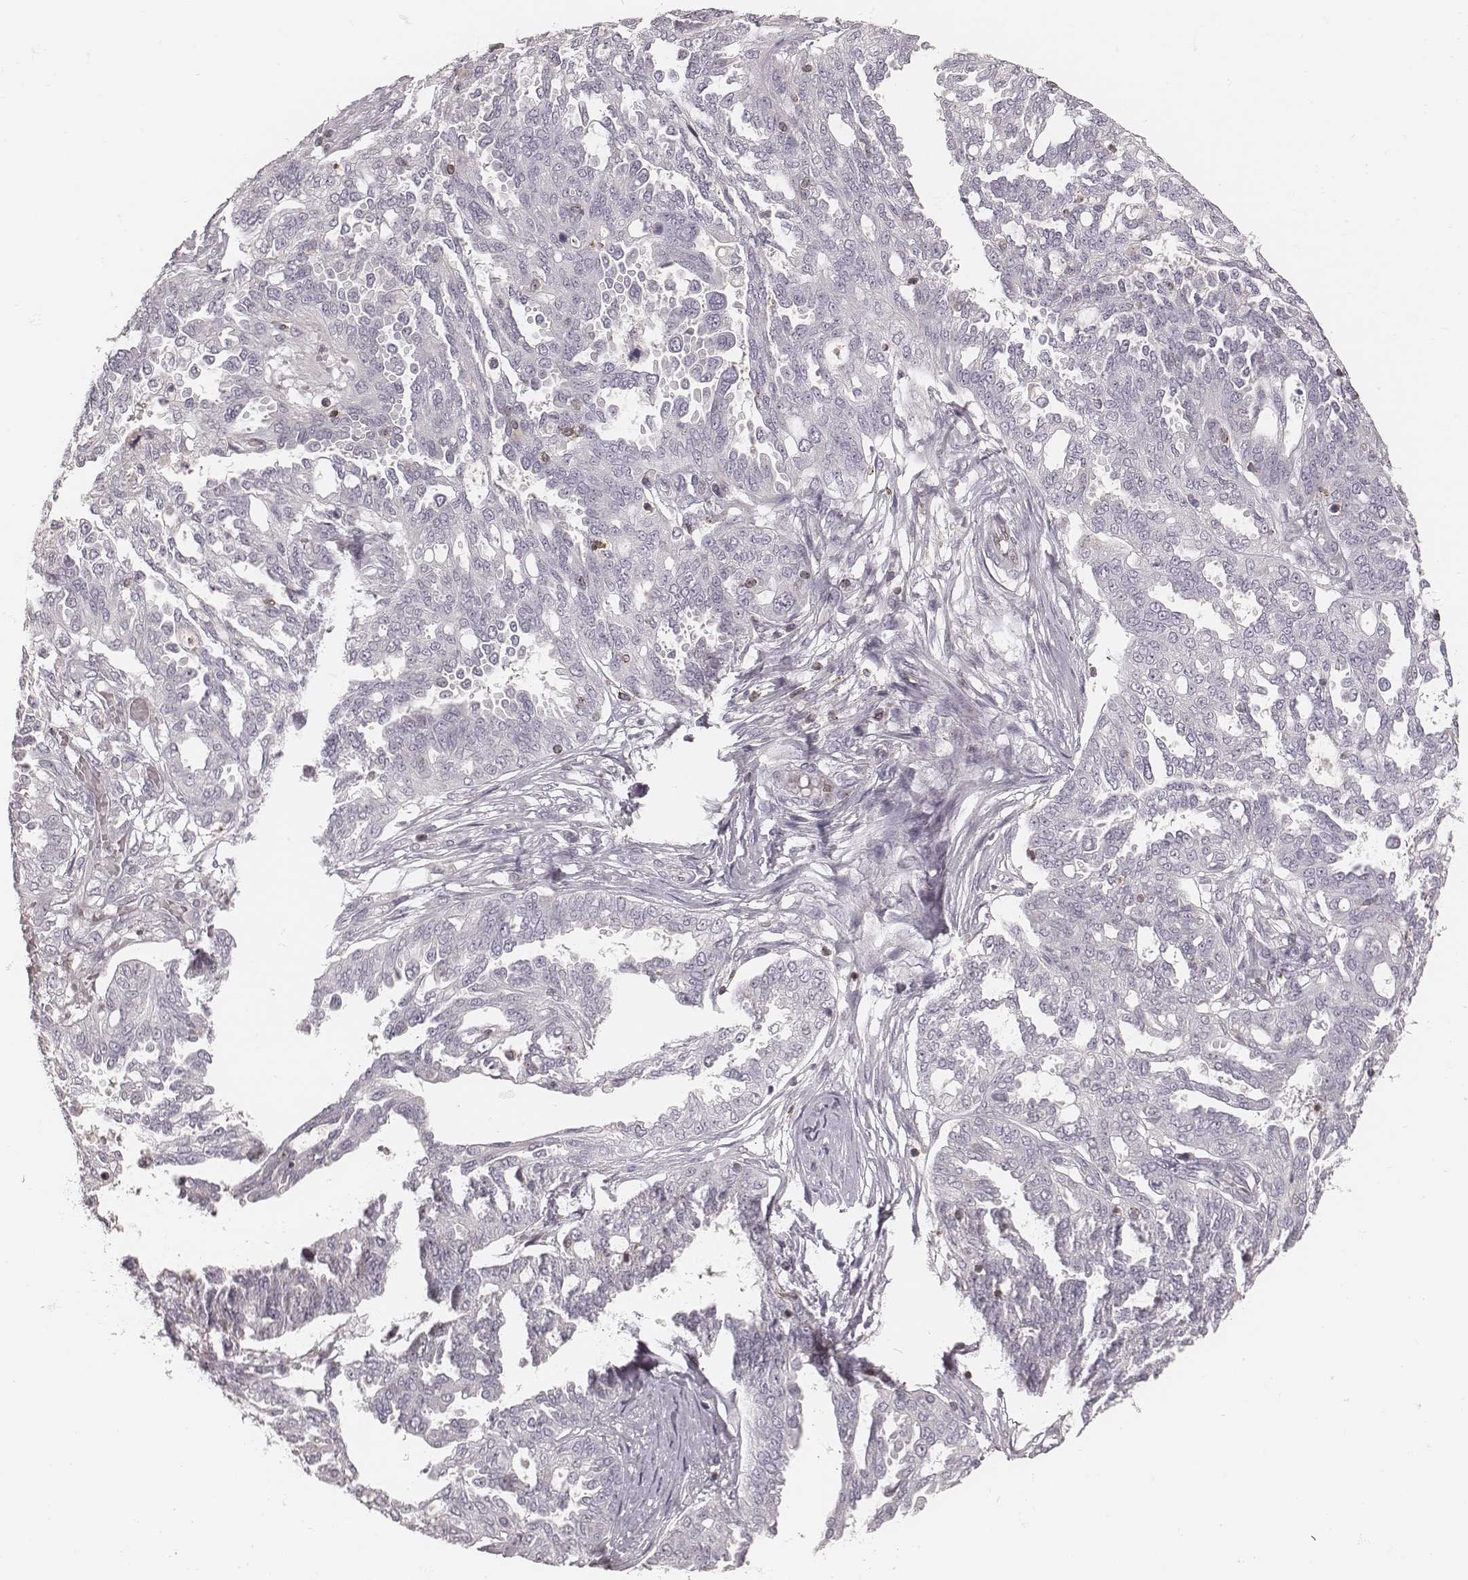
{"staining": {"intensity": "negative", "quantity": "none", "location": "none"}, "tissue": "ovarian cancer", "cell_type": "Tumor cells", "image_type": "cancer", "snomed": [{"axis": "morphology", "description": "Cystadenocarcinoma, serous, NOS"}, {"axis": "topography", "description": "Ovary"}], "caption": "Immunohistochemistry (IHC) of ovarian cancer (serous cystadenocarcinoma) demonstrates no positivity in tumor cells.", "gene": "MSX1", "patient": {"sex": "female", "age": 67}}